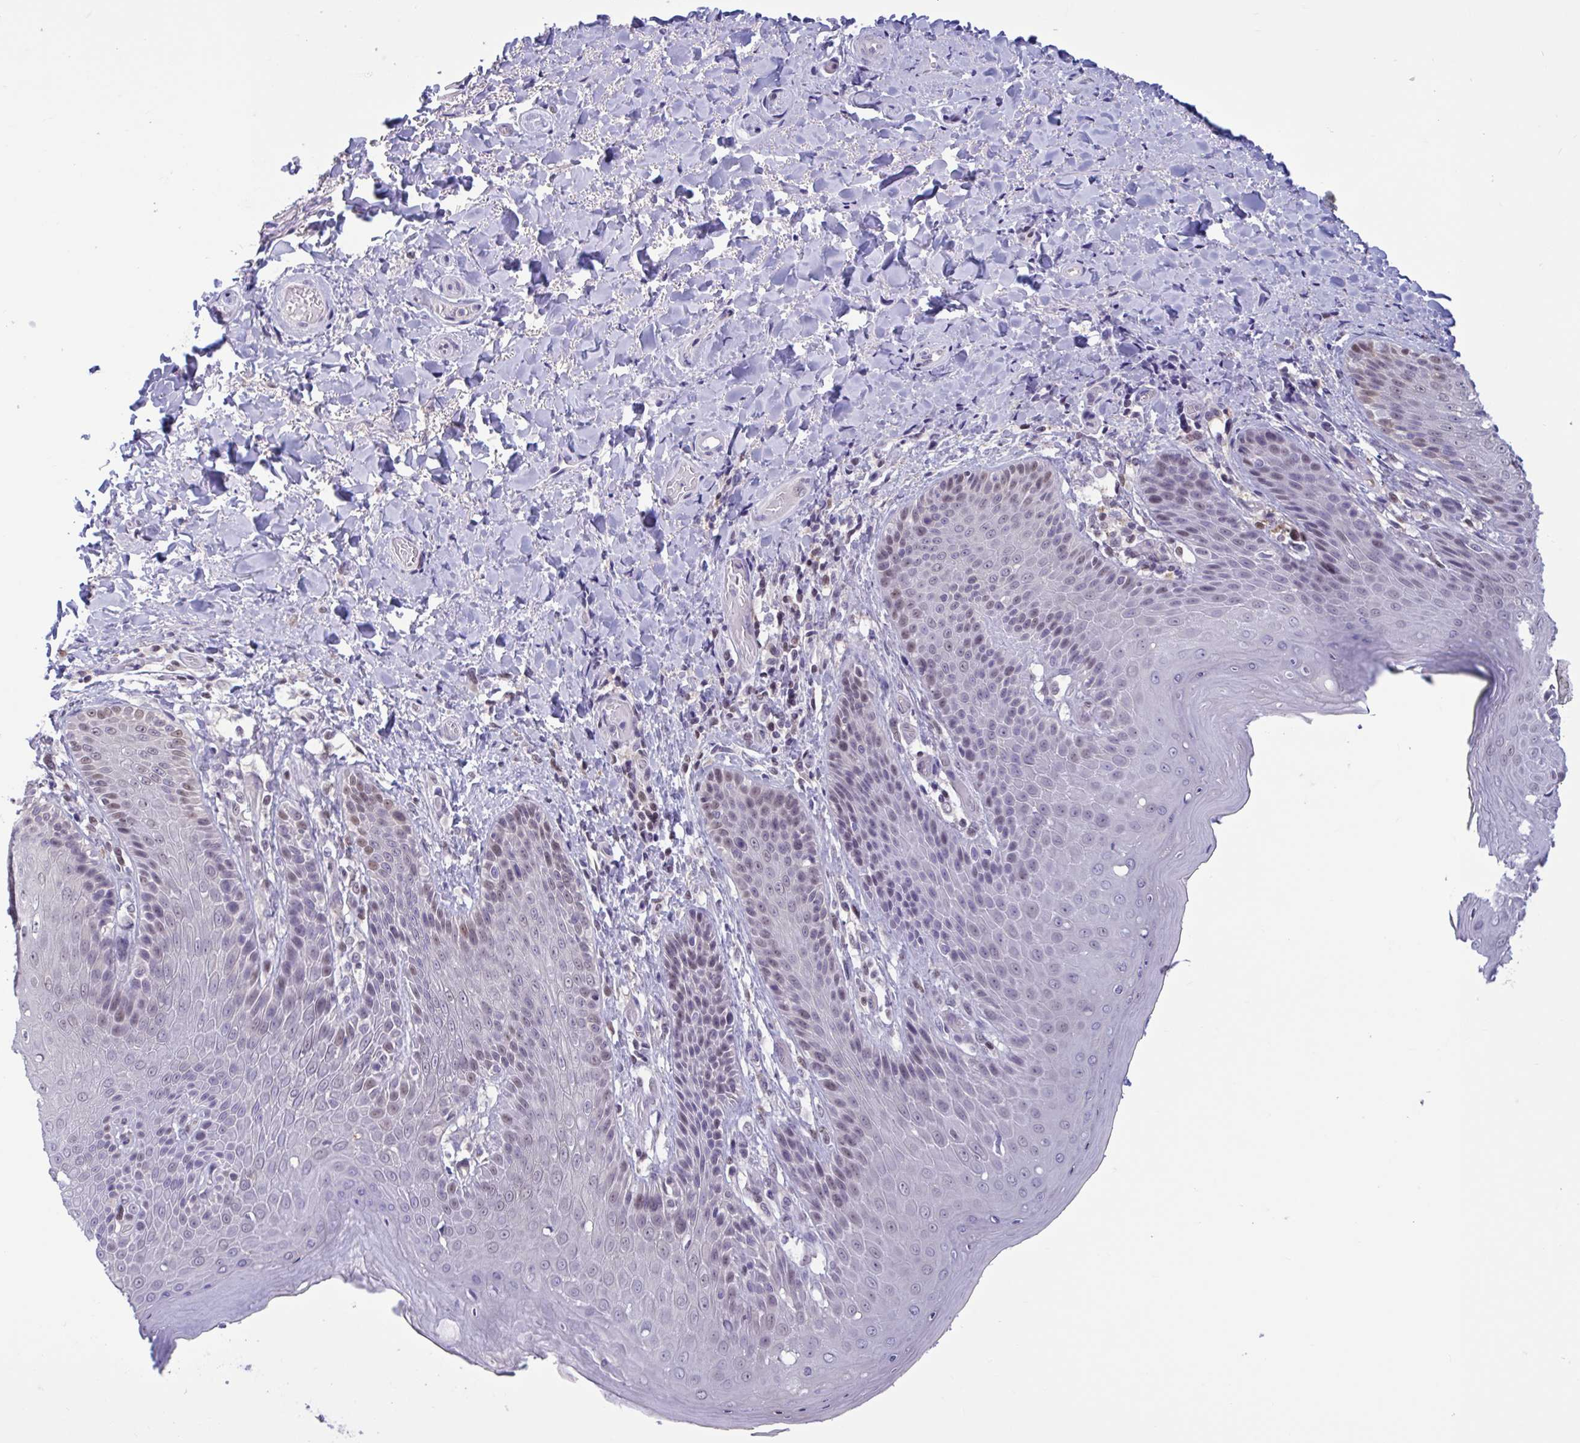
{"staining": {"intensity": "weak", "quantity": "<25%", "location": "nuclear"}, "tissue": "skin", "cell_type": "Epidermal cells", "image_type": "normal", "snomed": [{"axis": "morphology", "description": "Normal tissue, NOS"}, {"axis": "topography", "description": "Anal"}, {"axis": "topography", "description": "Peripheral nerve tissue"}], "caption": "DAB immunohistochemical staining of unremarkable human skin exhibits no significant staining in epidermal cells. (Brightfield microscopy of DAB immunohistochemistry (IHC) at high magnification).", "gene": "RBL1", "patient": {"sex": "male", "age": 51}}